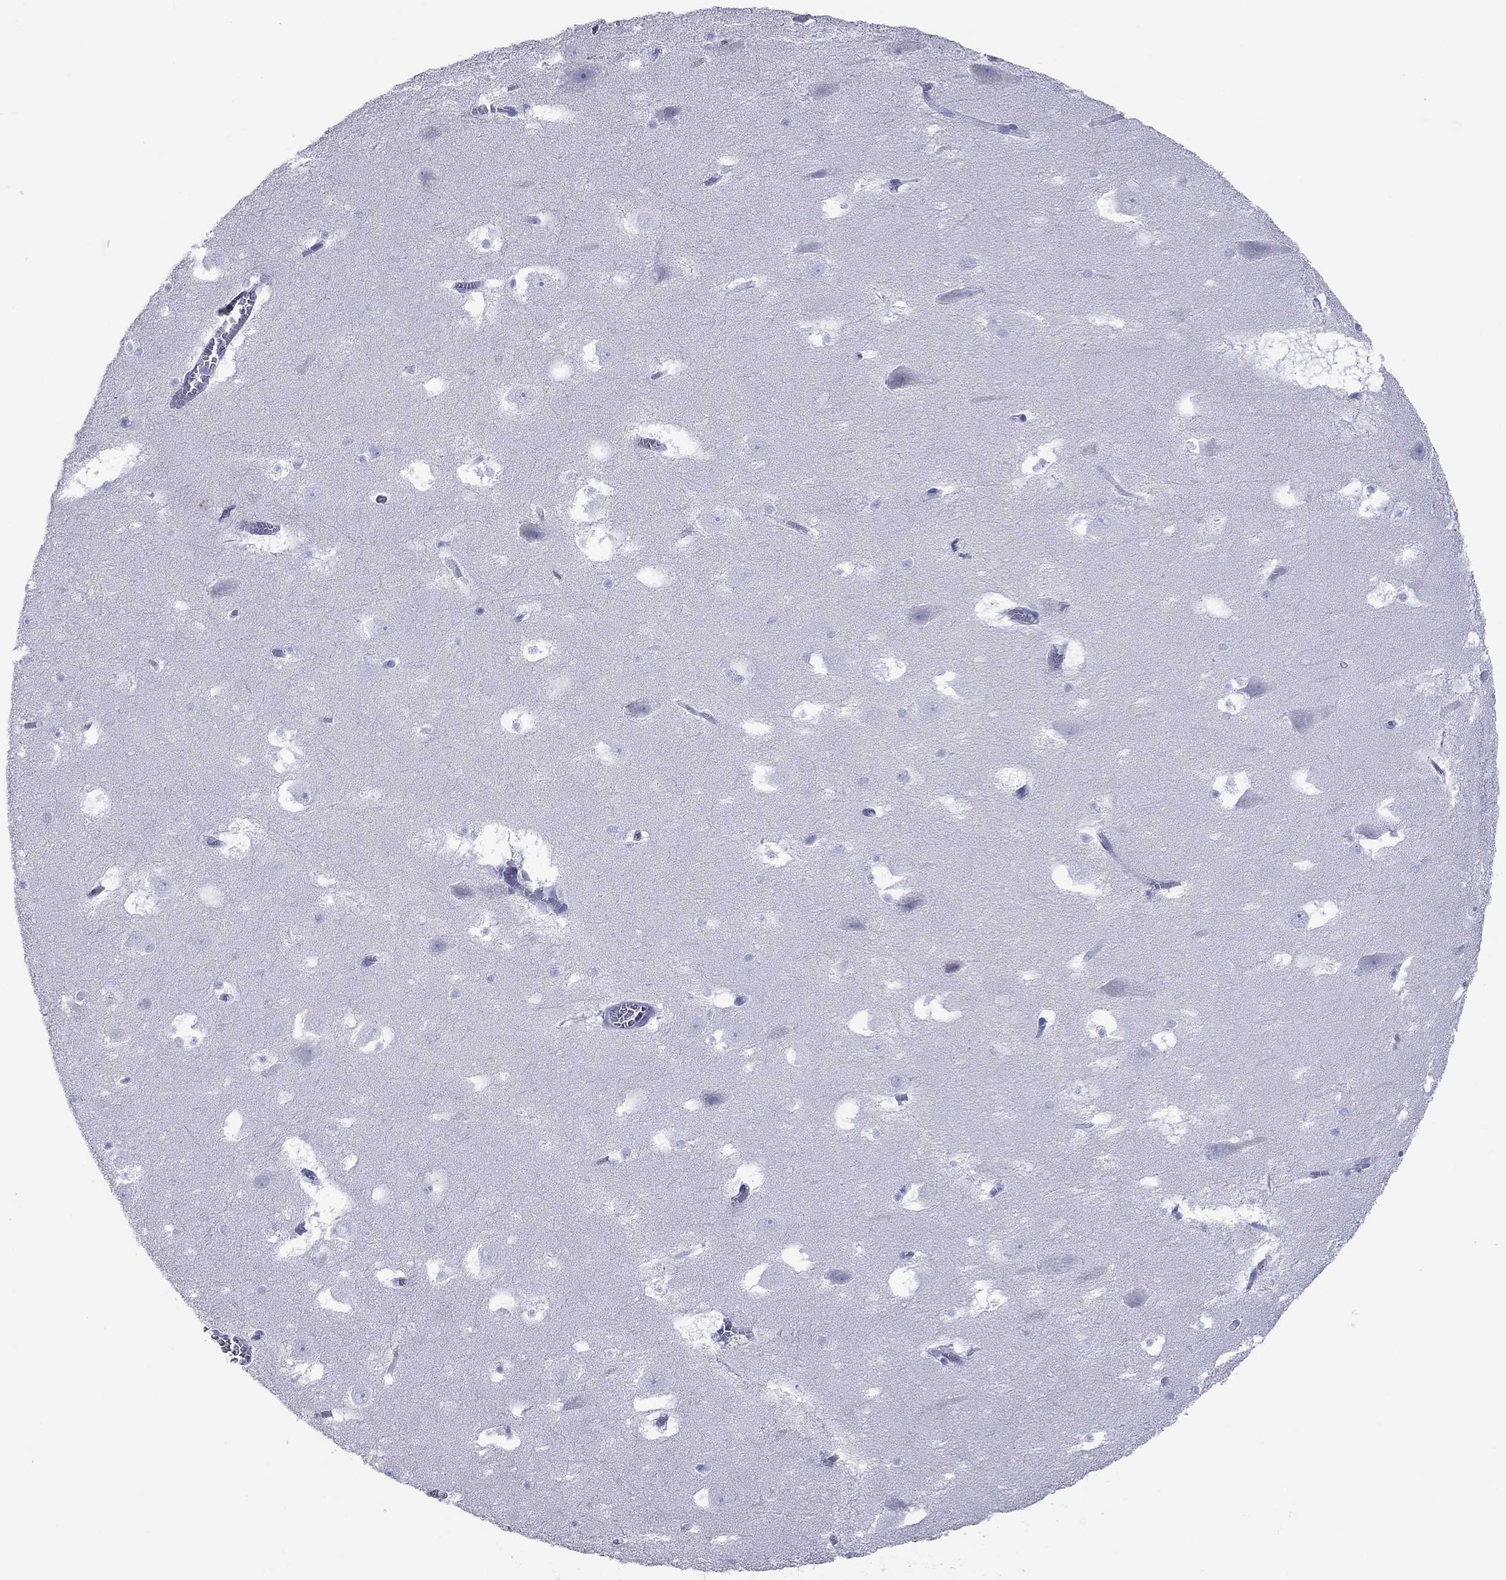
{"staining": {"intensity": "negative", "quantity": "none", "location": "none"}, "tissue": "hippocampus", "cell_type": "Glial cells", "image_type": "normal", "snomed": [{"axis": "morphology", "description": "Normal tissue, NOS"}, {"axis": "topography", "description": "Hippocampus"}], "caption": "Glial cells show no significant positivity in unremarkable hippocampus. (Brightfield microscopy of DAB immunohistochemistry (IHC) at high magnification).", "gene": "CCNA1", "patient": {"sex": "male", "age": 45}}